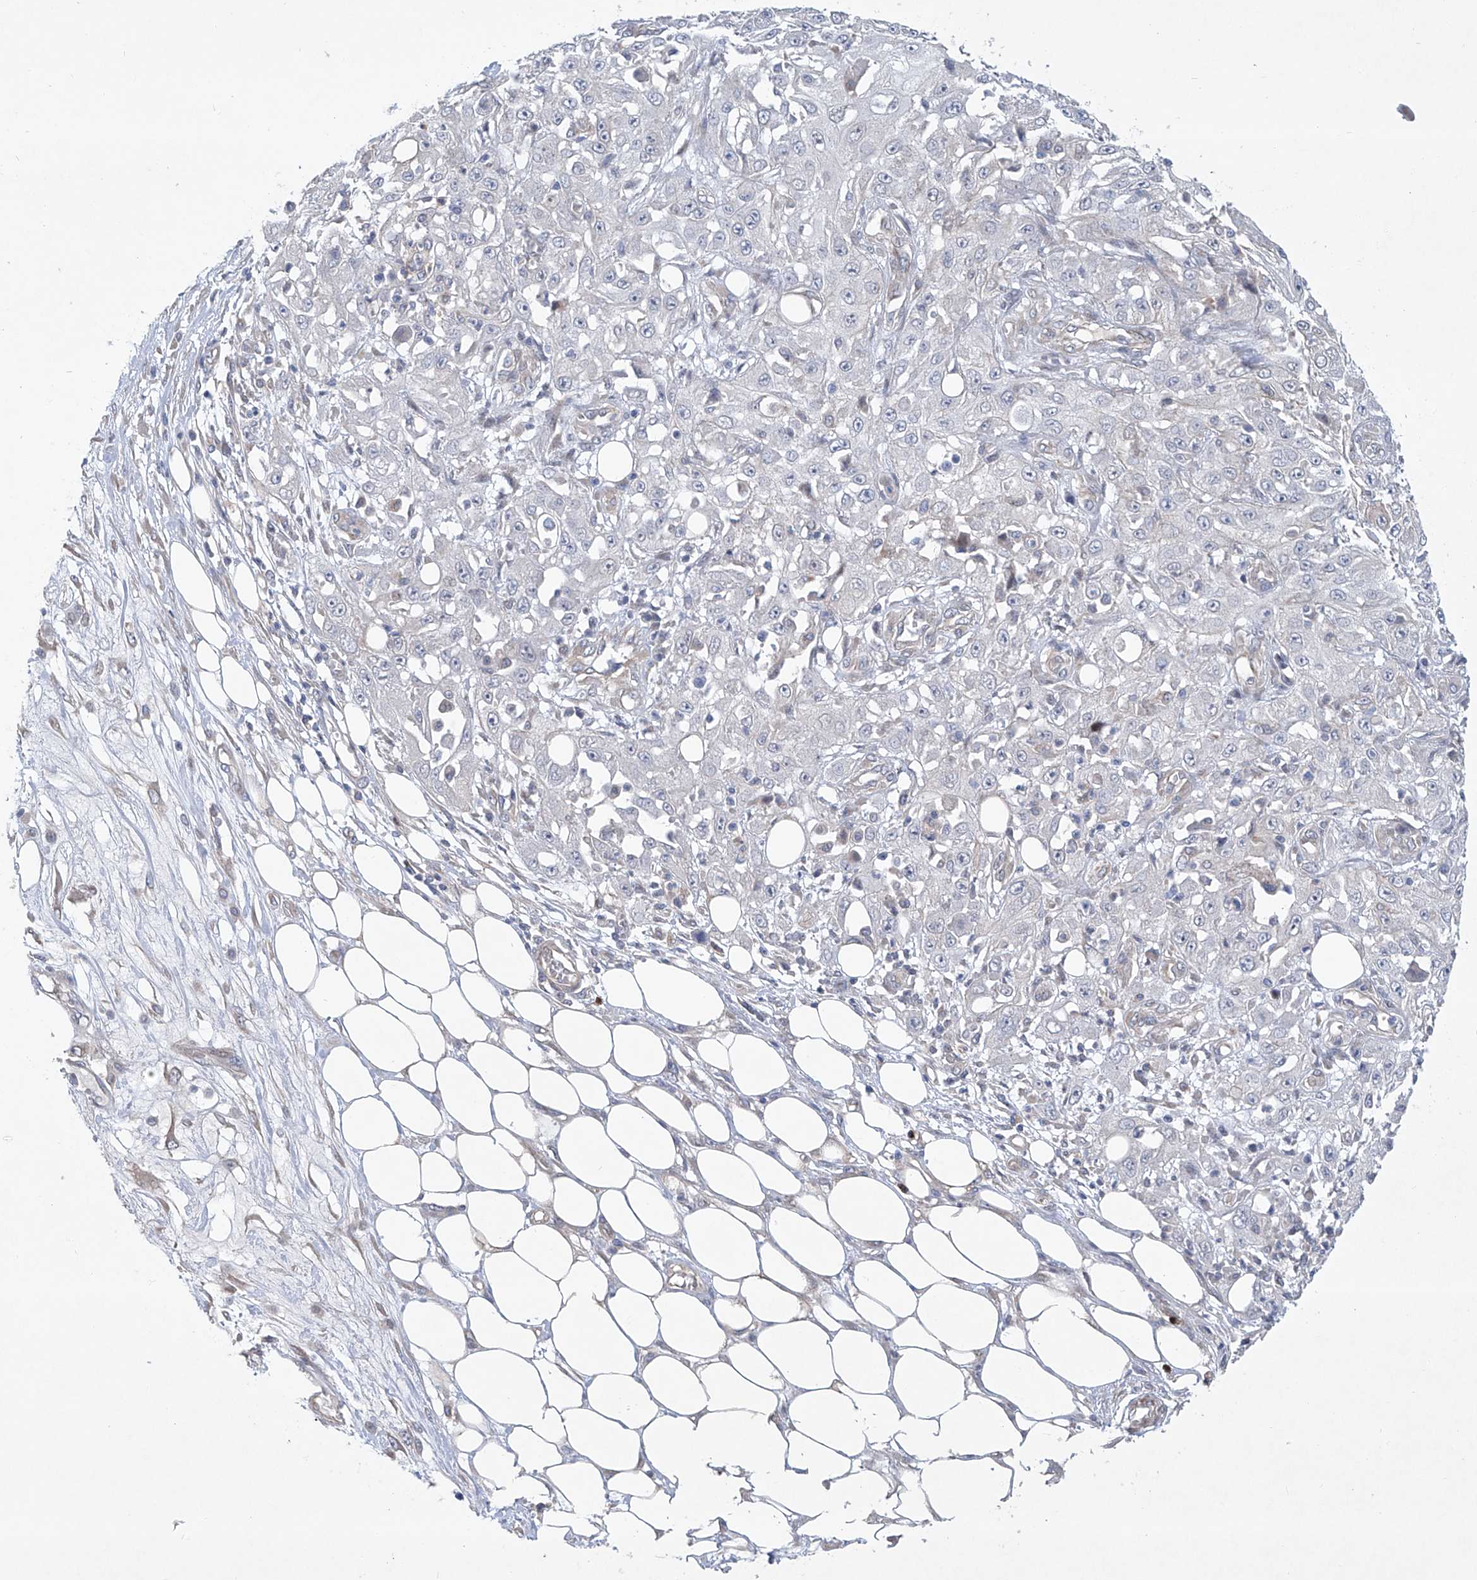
{"staining": {"intensity": "negative", "quantity": "none", "location": "none"}, "tissue": "skin cancer", "cell_type": "Tumor cells", "image_type": "cancer", "snomed": [{"axis": "morphology", "description": "Squamous cell carcinoma, NOS"}, {"axis": "morphology", "description": "Squamous cell carcinoma, metastatic, NOS"}, {"axis": "topography", "description": "Skin"}, {"axis": "topography", "description": "Lymph node"}], "caption": "A micrograph of human skin squamous cell carcinoma is negative for staining in tumor cells.", "gene": "KLC4", "patient": {"sex": "male", "age": 75}}